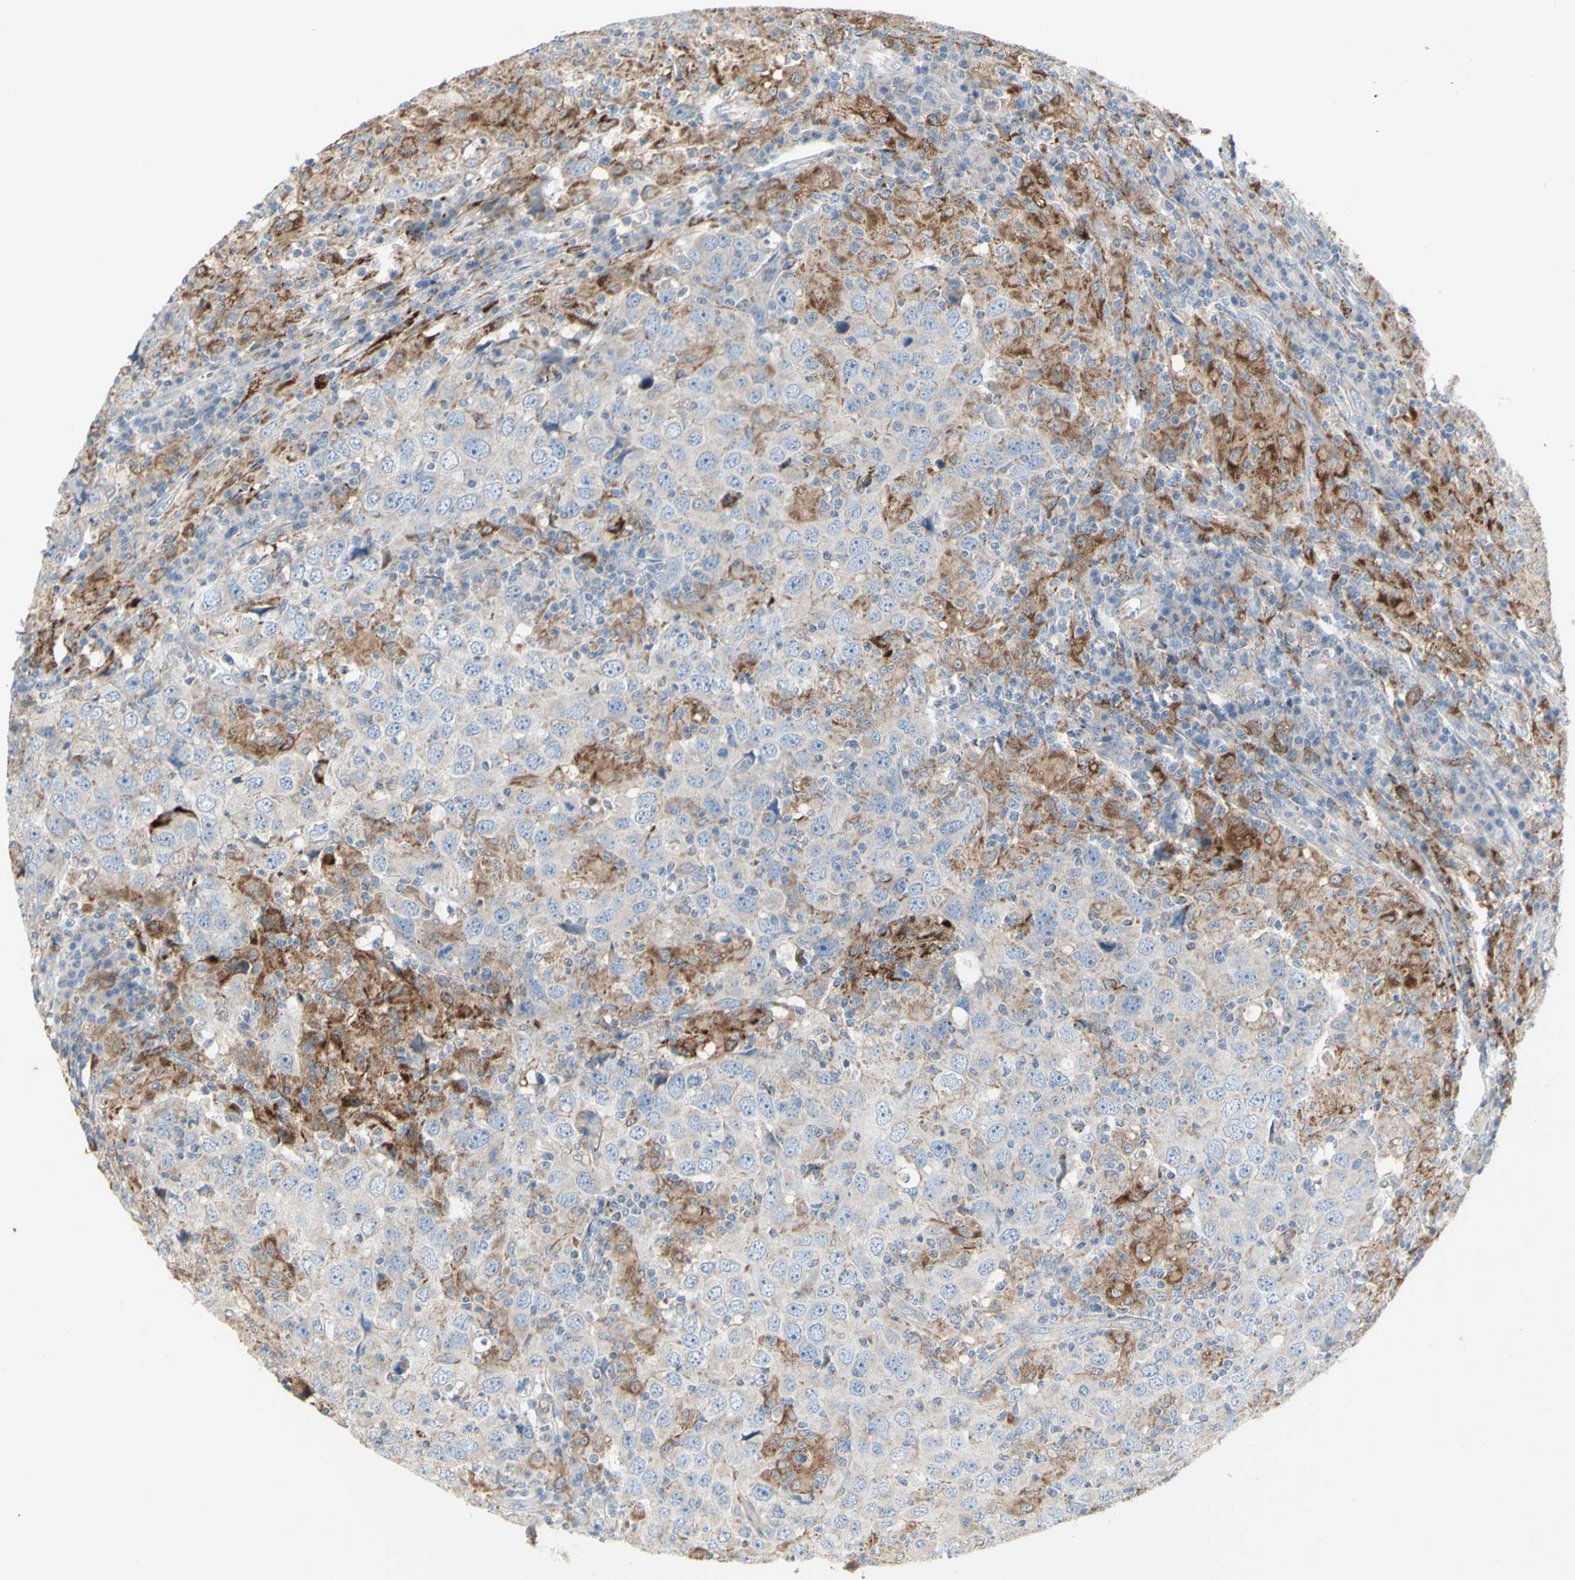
{"staining": {"intensity": "weak", "quantity": "<25%", "location": "cytoplasmic/membranous"}, "tissue": "head and neck cancer", "cell_type": "Tumor cells", "image_type": "cancer", "snomed": [{"axis": "morphology", "description": "Adenocarcinoma, NOS"}, {"axis": "topography", "description": "Salivary gland"}, {"axis": "topography", "description": "Head-Neck"}], "caption": "This photomicrograph is of head and neck cancer stained with immunohistochemistry to label a protein in brown with the nuclei are counter-stained blue. There is no expression in tumor cells. Brightfield microscopy of immunohistochemistry stained with DAB (brown) and hematoxylin (blue), captured at high magnification.", "gene": "CNTNAP1", "patient": {"sex": "female", "age": 65}}